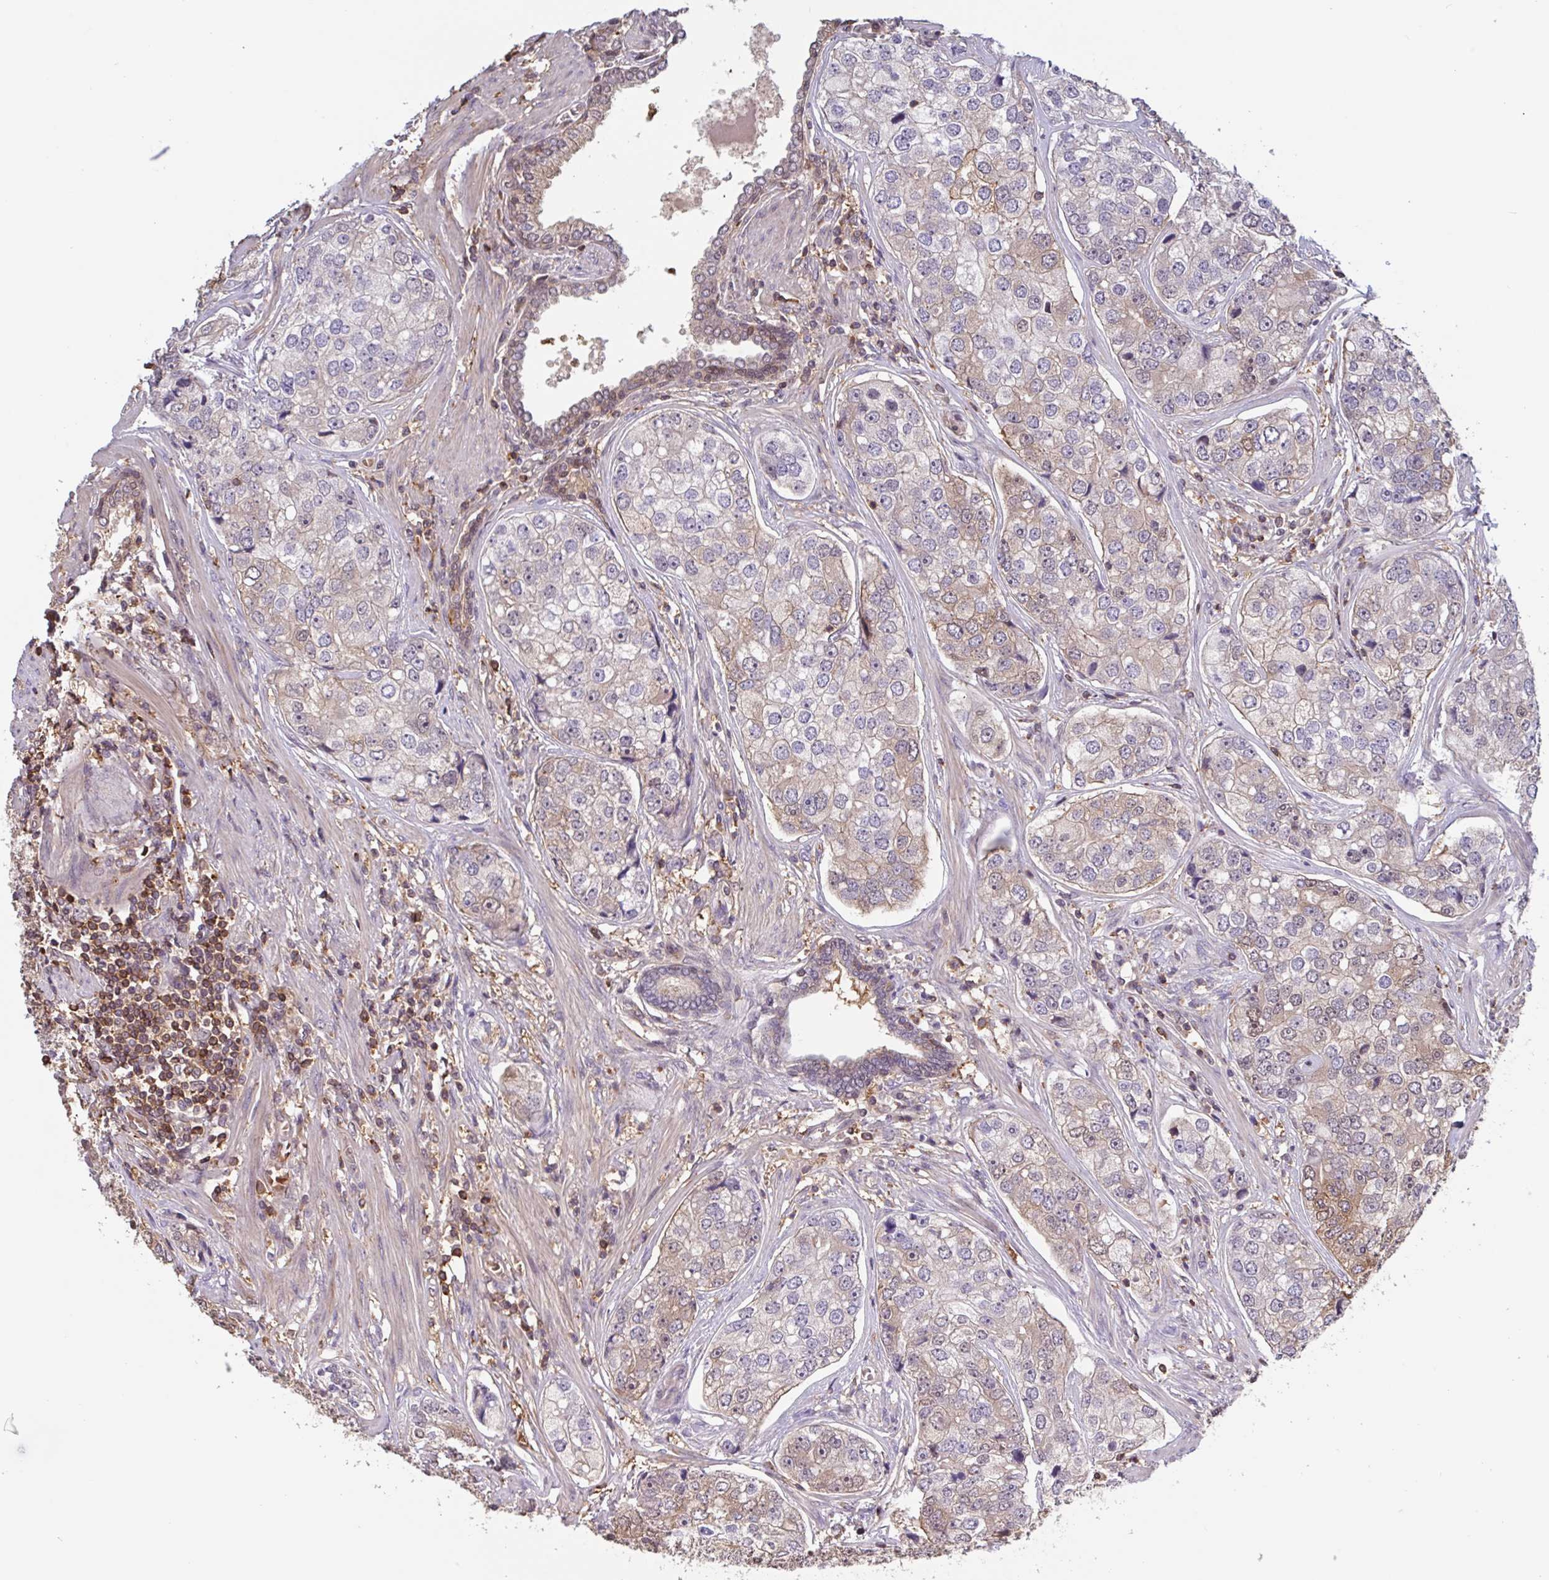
{"staining": {"intensity": "weak", "quantity": "25%-75%", "location": "cytoplasmic/membranous"}, "tissue": "prostate cancer", "cell_type": "Tumor cells", "image_type": "cancer", "snomed": [{"axis": "morphology", "description": "Adenocarcinoma, High grade"}, {"axis": "topography", "description": "Prostate"}], "caption": "Protein expression analysis of prostate cancer reveals weak cytoplasmic/membranous staining in about 25%-75% of tumor cells.", "gene": "OTOP2", "patient": {"sex": "male", "age": 60}}